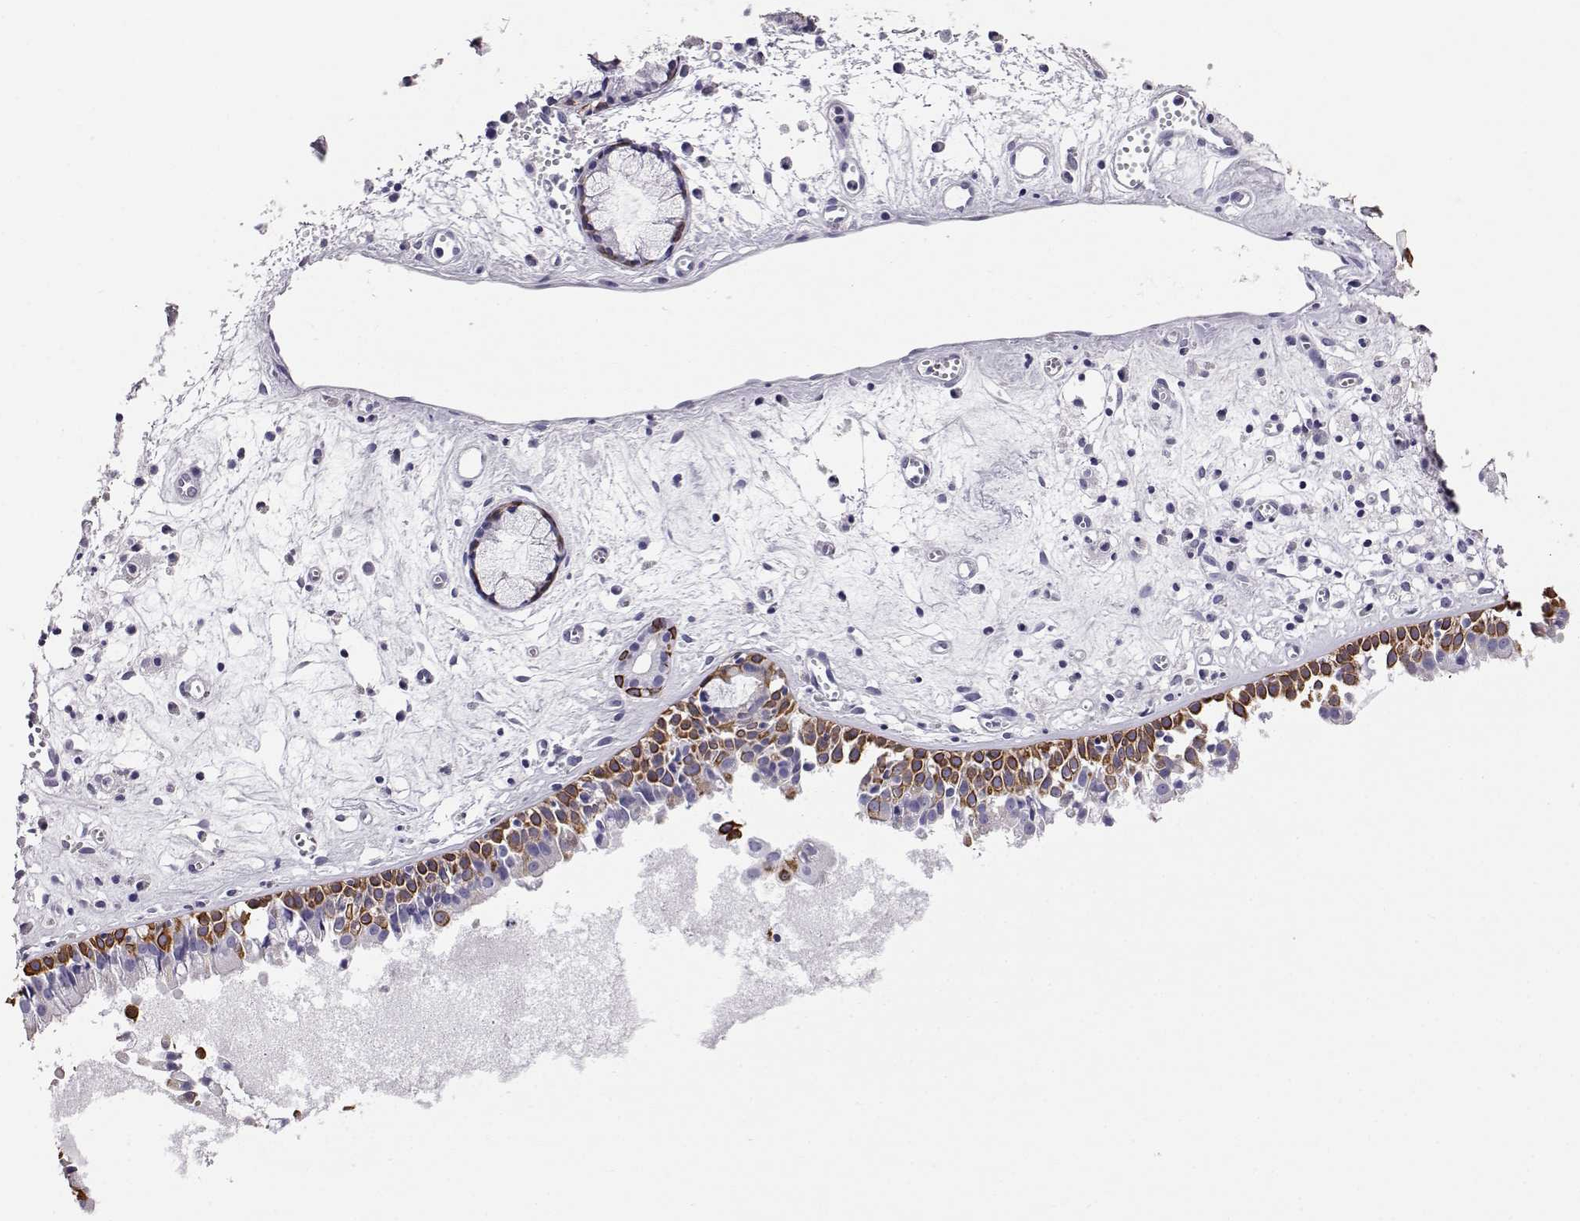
{"staining": {"intensity": "moderate", "quantity": "25%-75%", "location": "cytoplasmic/membranous"}, "tissue": "nasopharynx", "cell_type": "Respiratory epithelial cells", "image_type": "normal", "snomed": [{"axis": "morphology", "description": "Normal tissue, NOS"}, {"axis": "topography", "description": "Nasopharynx"}], "caption": "A histopathology image showing moderate cytoplasmic/membranous staining in approximately 25%-75% of respiratory epithelial cells in unremarkable nasopharynx, as visualized by brown immunohistochemical staining.", "gene": "AKR1B1", "patient": {"sex": "male", "age": 61}}